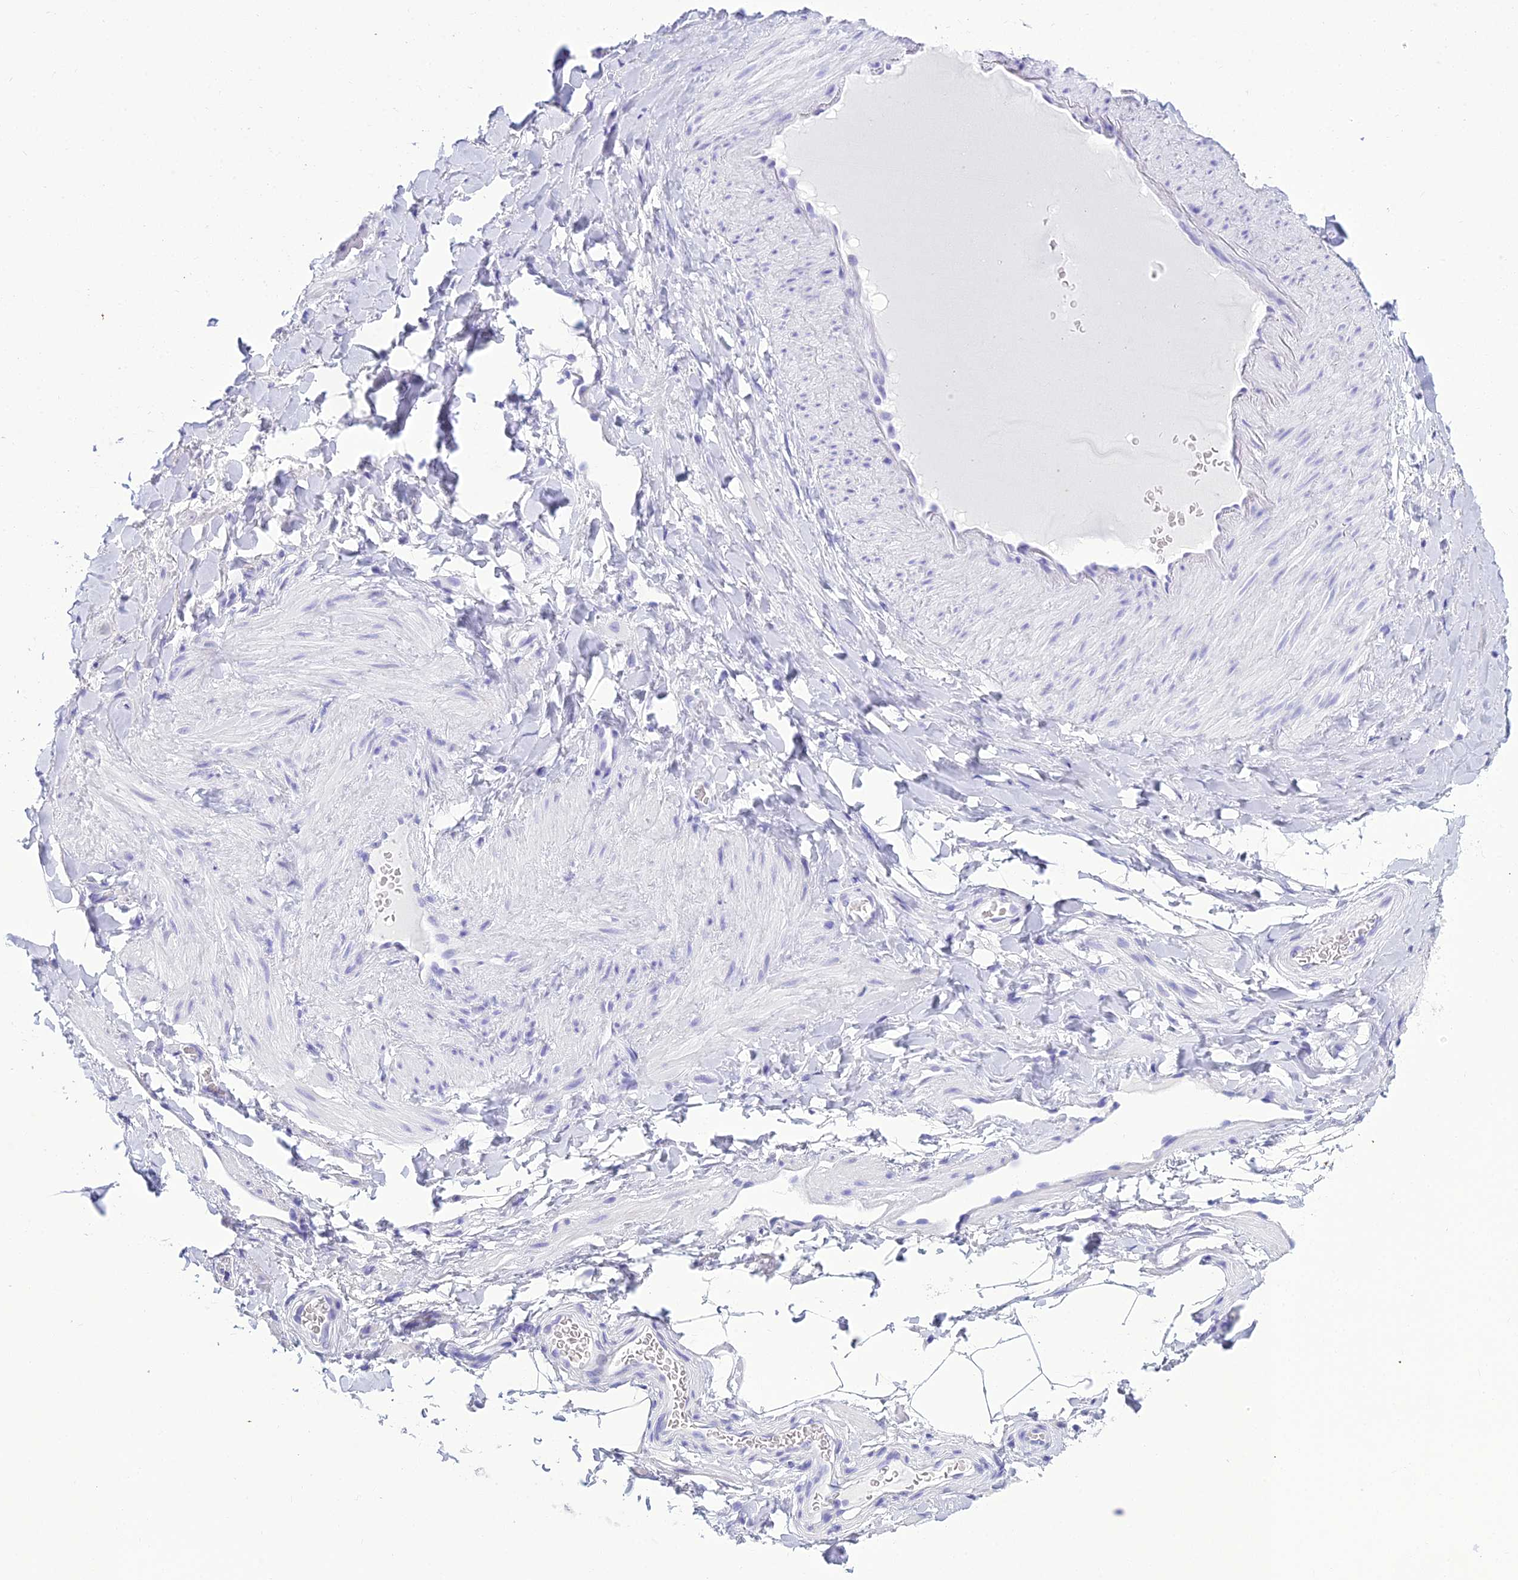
{"staining": {"intensity": "negative", "quantity": "none", "location": "none"}, "tissue": "adipose tissue", "cell_type": "Adipocytes", "image_type": "normal", "snomed": [{"axis": "morphology", "description": "Normal tissue, NOS"}, {"axis": "topography", "description": "Soft tissue"}, {"axis": "topography", "description": "Vascular tissue"}], "caption": "Immunohistochemistry (IHC) histopathology image of benign adipose tissue: human adipose tissue stained with DAB (3,3'-diaminobenzidine) exhibits no significant protein staining in adipocytes.", "gene": "ZNF442", "patient": {"sex": "male", "age": 54}}